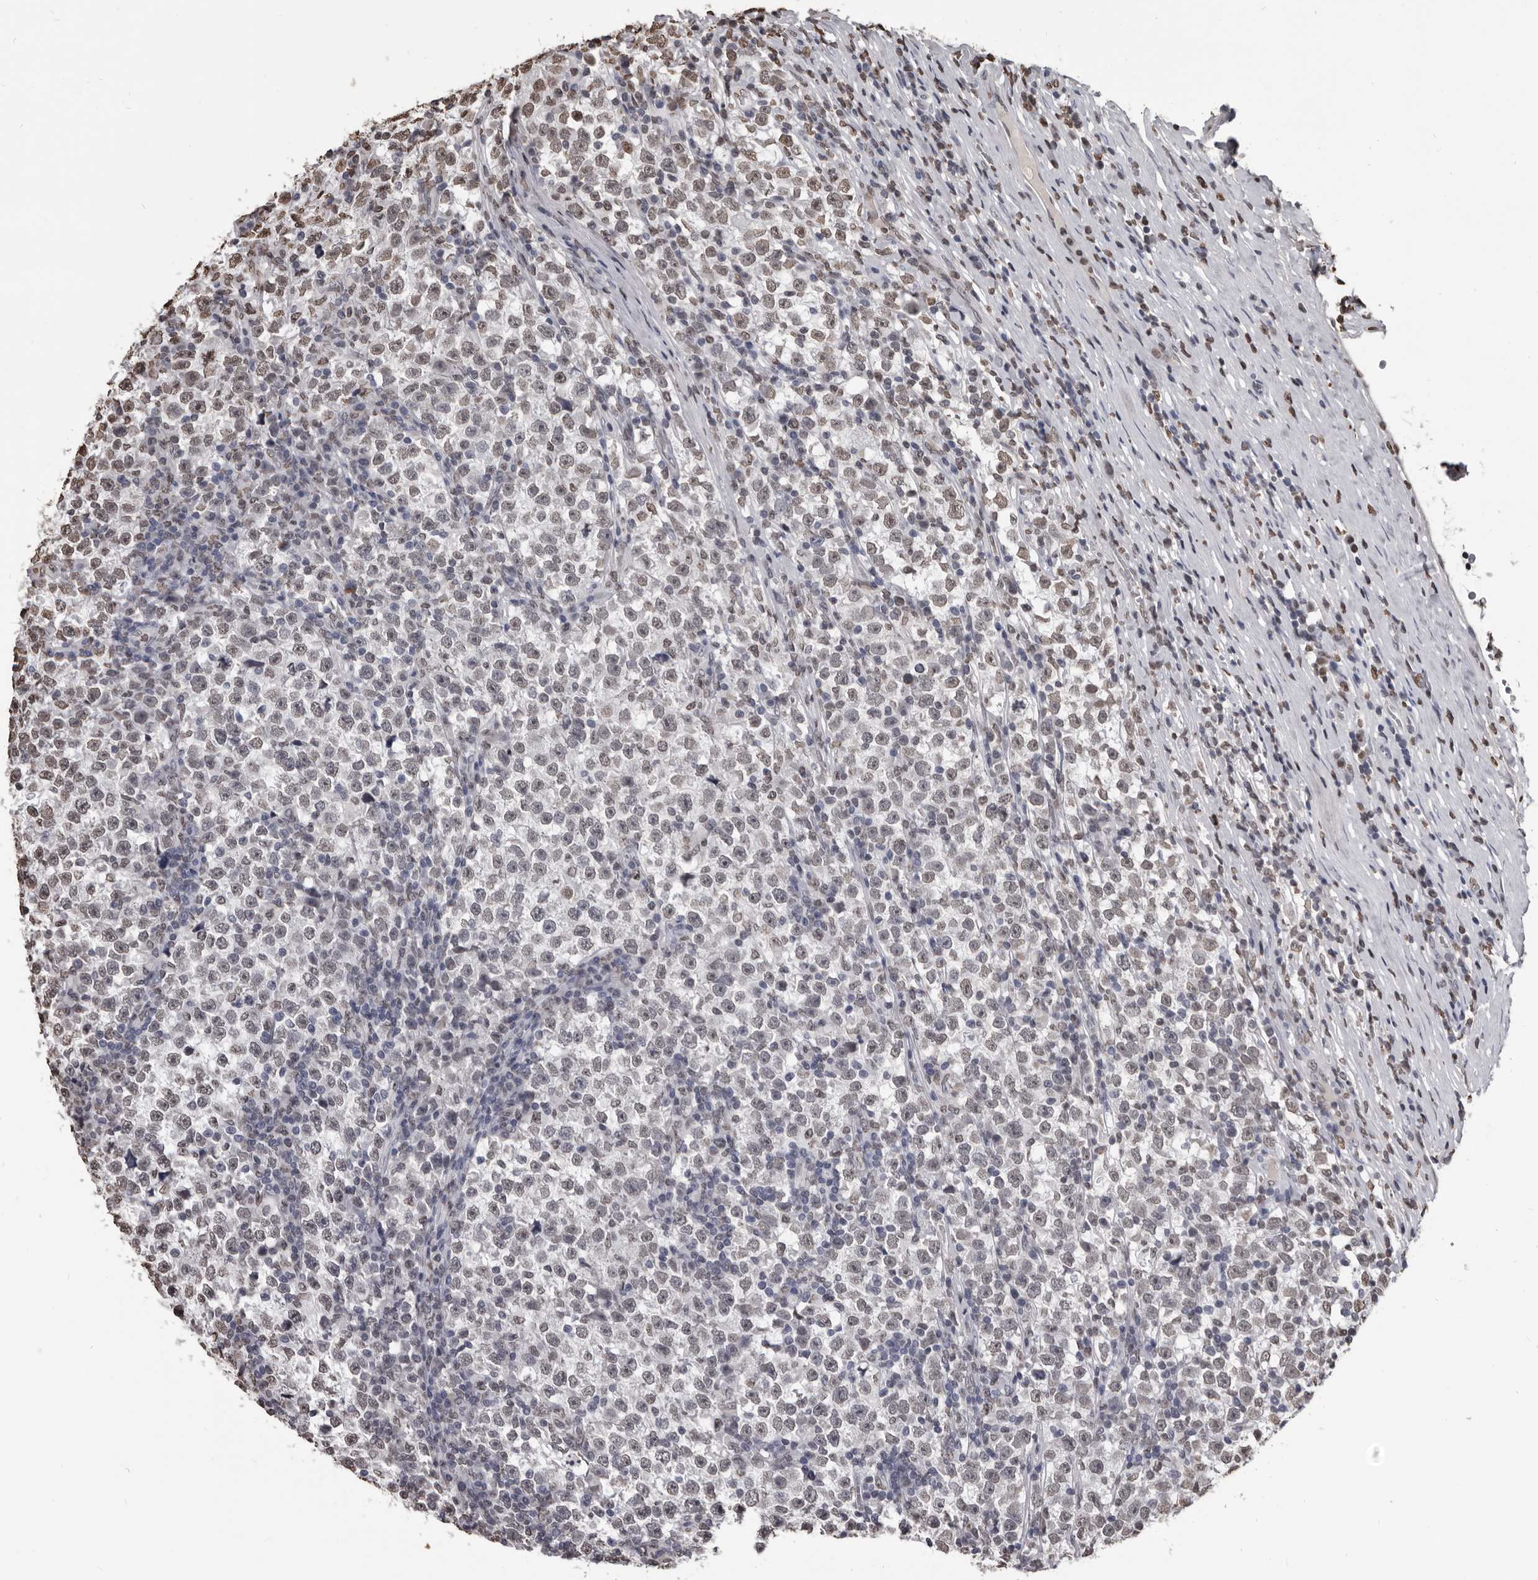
{"staining": {"intensity": "moderate", "quantity": "25%-75%", "location": "nuclear"}, "tissue": "testis cancer", "cell_type": "Tumor cells", "image_type": "cancer", "snomed": [{"axis": "morphology", "description": "Normal tissue, NOS"}, {"axis": "morphology", "description": "Seminoma, NOS"}, {"axis": "topography", "description": "Testis"}], "caption": "Immunohistochemical staining of seminoma (testis) displays medium levels of moderate nuclear expression in approximately 25%-75% of tumor cells.", "gene": "AHR", "patient": {"sex": "male", "age": 43}}